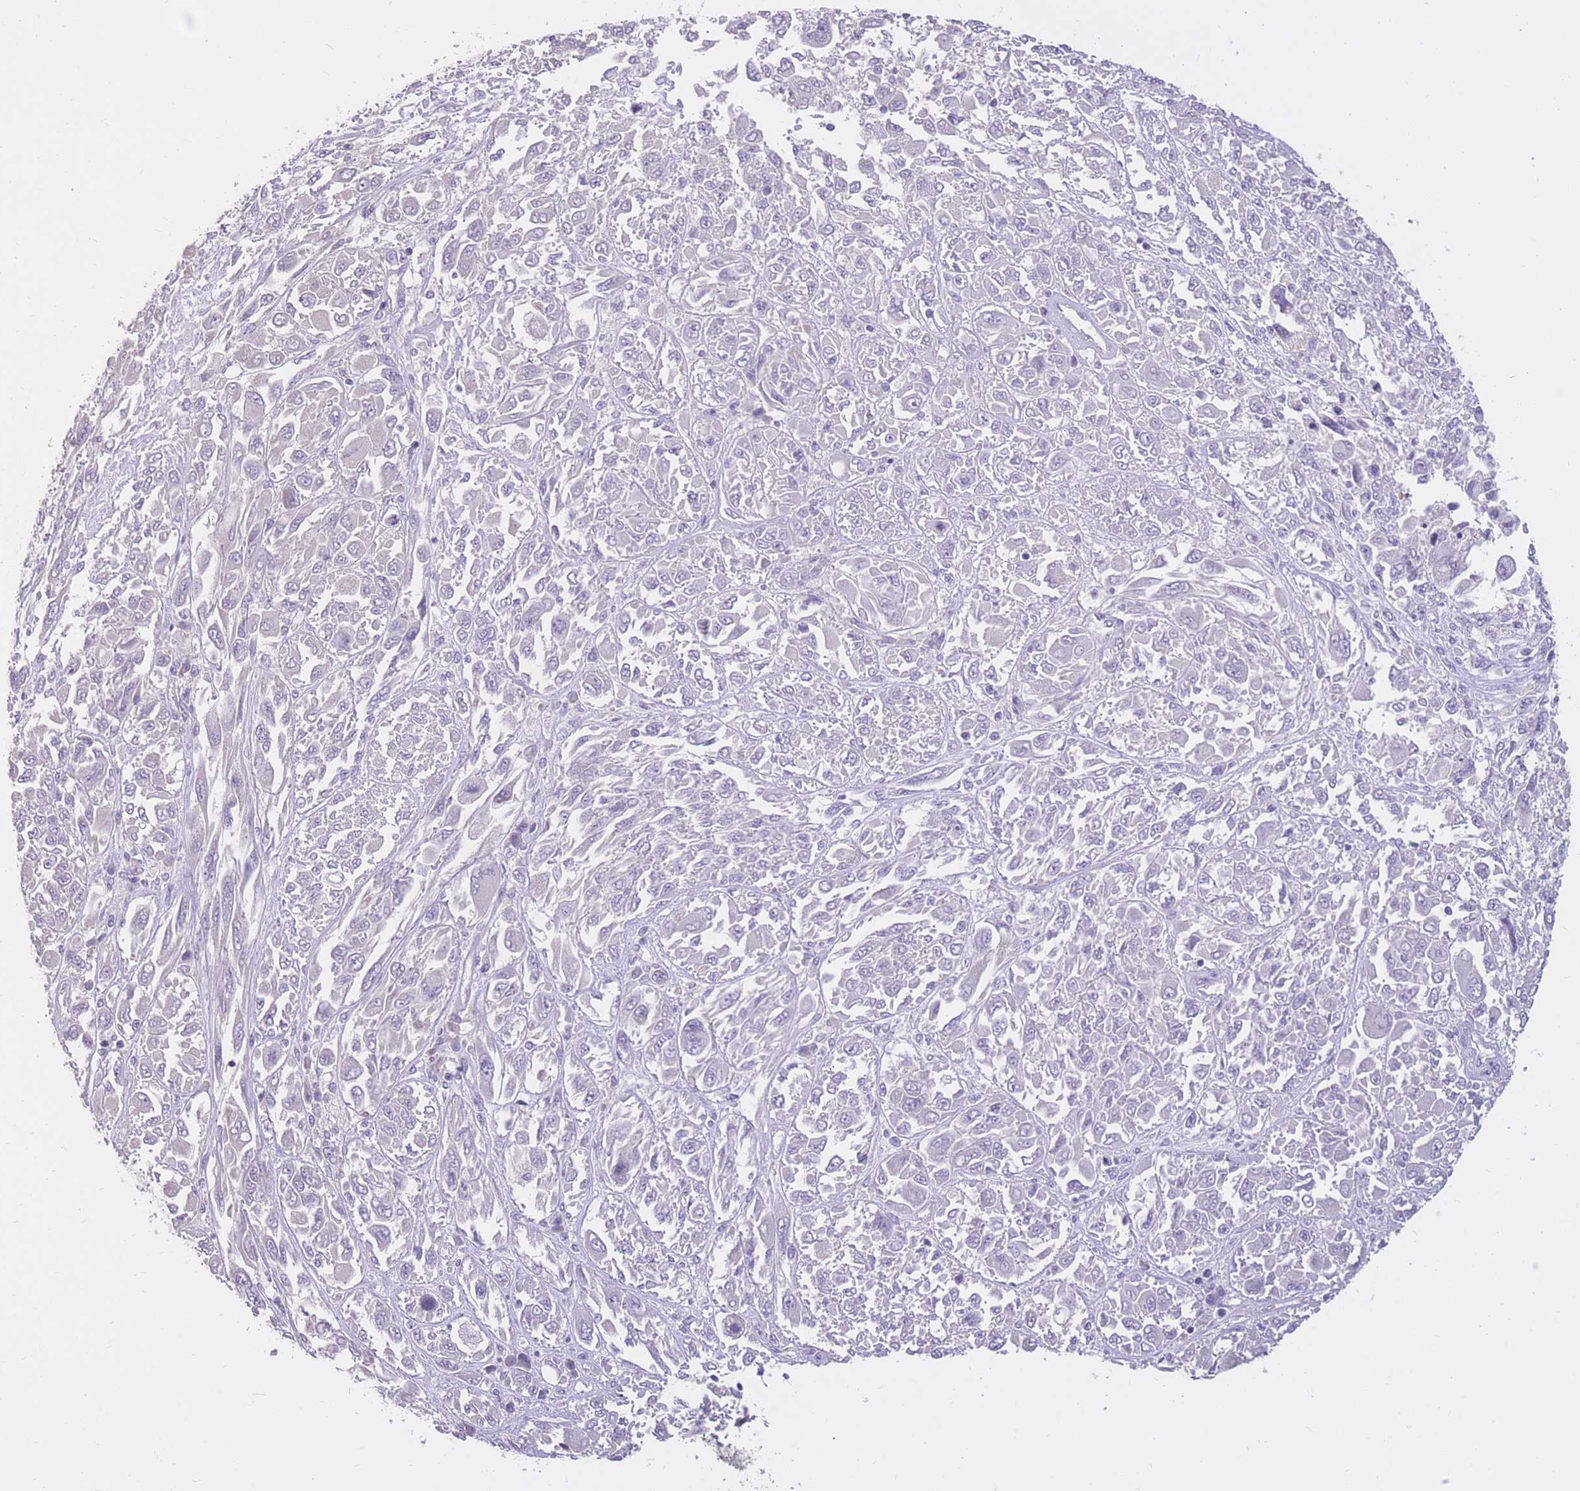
{"staining": {"intensity": "negative", "quantity": "none", "location": "none"}, "tissue": "melanoma", "cell_type": "Tumor cells", "image_type": "cancer", "snomed": [{"axis": "morphology", "description": "Malignant melanoma, NOS"}, {"axis": "topography", "description": "Skin"}], "caption": "IHC of malignant melanoma exhibits no expression in tumor cells.", "gene": "RNF170", "patient": {"sex": "female", "age": 91}}